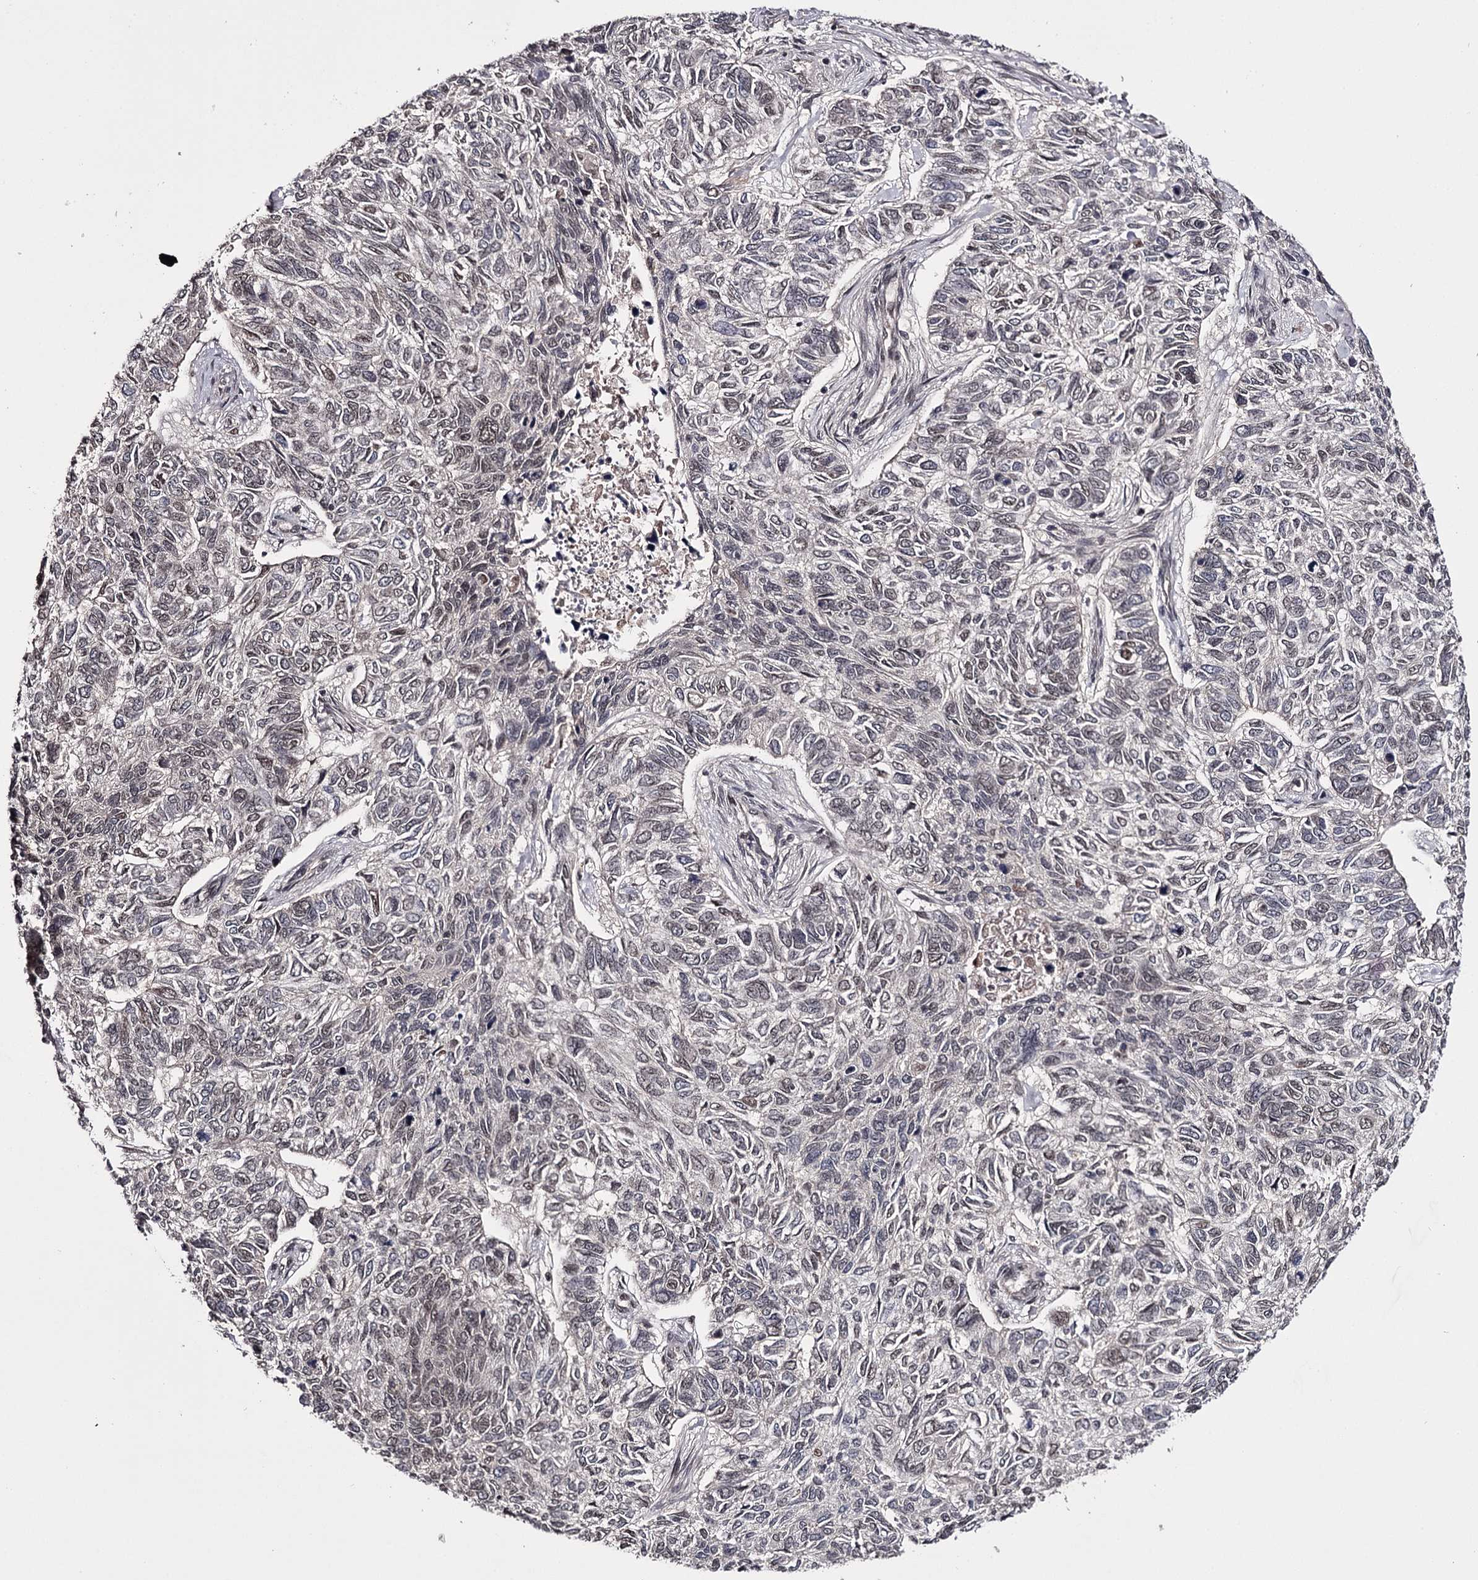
{"staining": {"intensity": "weak", "quantity": "<25%", "location": "nuclear"}, "tissue": "skin cancer", "cell_type": "Tumor cells", "image_type": "cancer", "snomed": [{"axis": "morphology", "description": "Basal cell carcinoma"}, {"axis": "topography", "description": "Skin"}], "caption": "Immunohistochemistry photomicrograph of neoplastic tissue: skin basal cell carcinoma stained with DAB reveals no significant protein positivity in tumor cells.", "gene": "TTC33", "patient": {"sex": "female", "age": 65}}